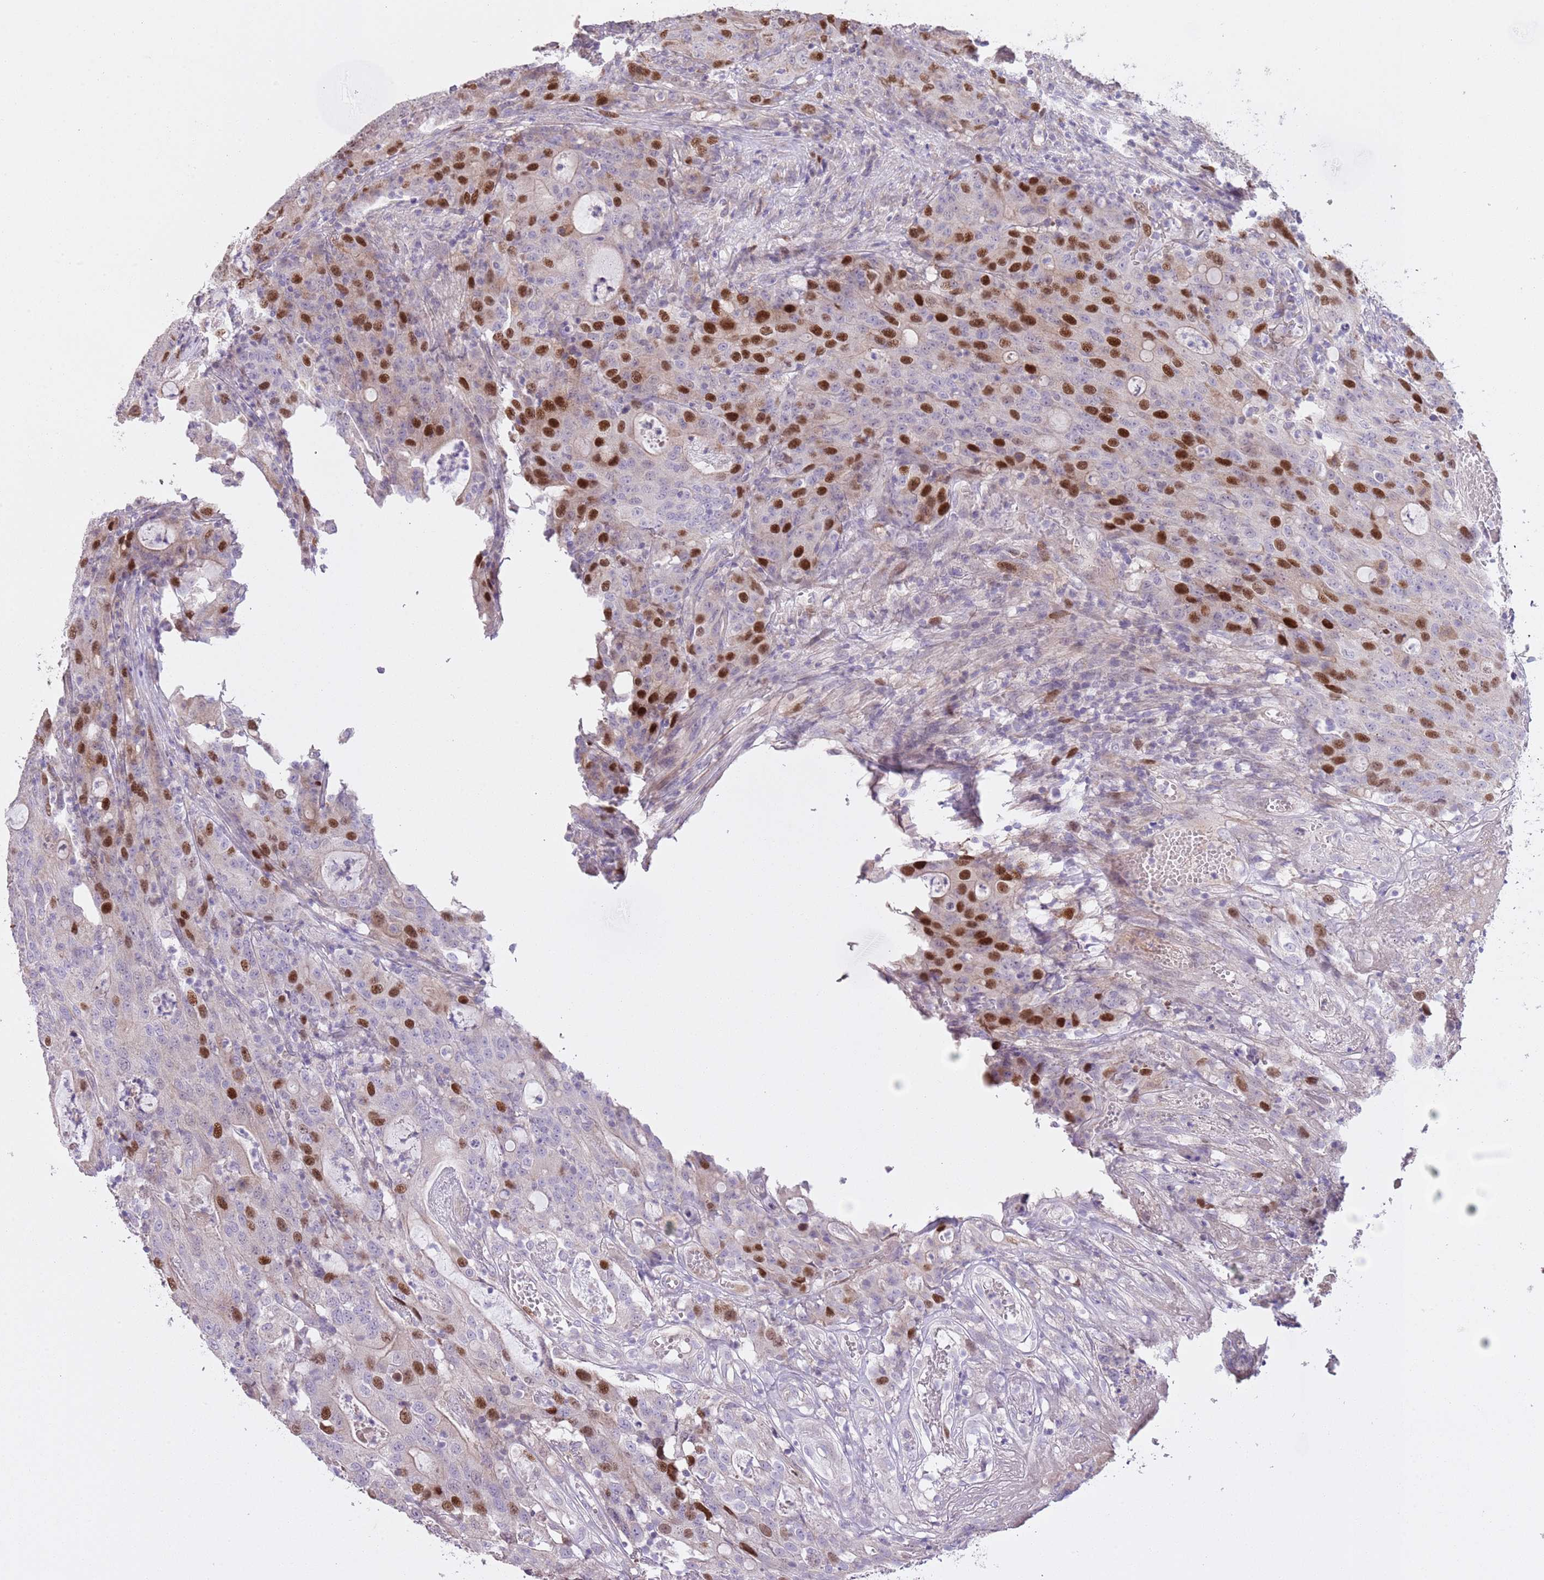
{"staining": {"intensity": "strong", "quantity": "25%-75%", "location": "nuclear"}, "tissue": "colorectal cancer", "cell_type": "Tumor cells", "image_type": "cancer", "snomed": [{"axis": "morphology", "description": "Adenocarcinoma, NOS"}, {"axis": "topography", "description": "Colon"}], "caption": "Tumor cells display high levels of strong nuclear staining in about 25%-75% of cells in human colorectal cancer.", "gene": "GMNN", "patient": {"sex": "male", "age": 83}}